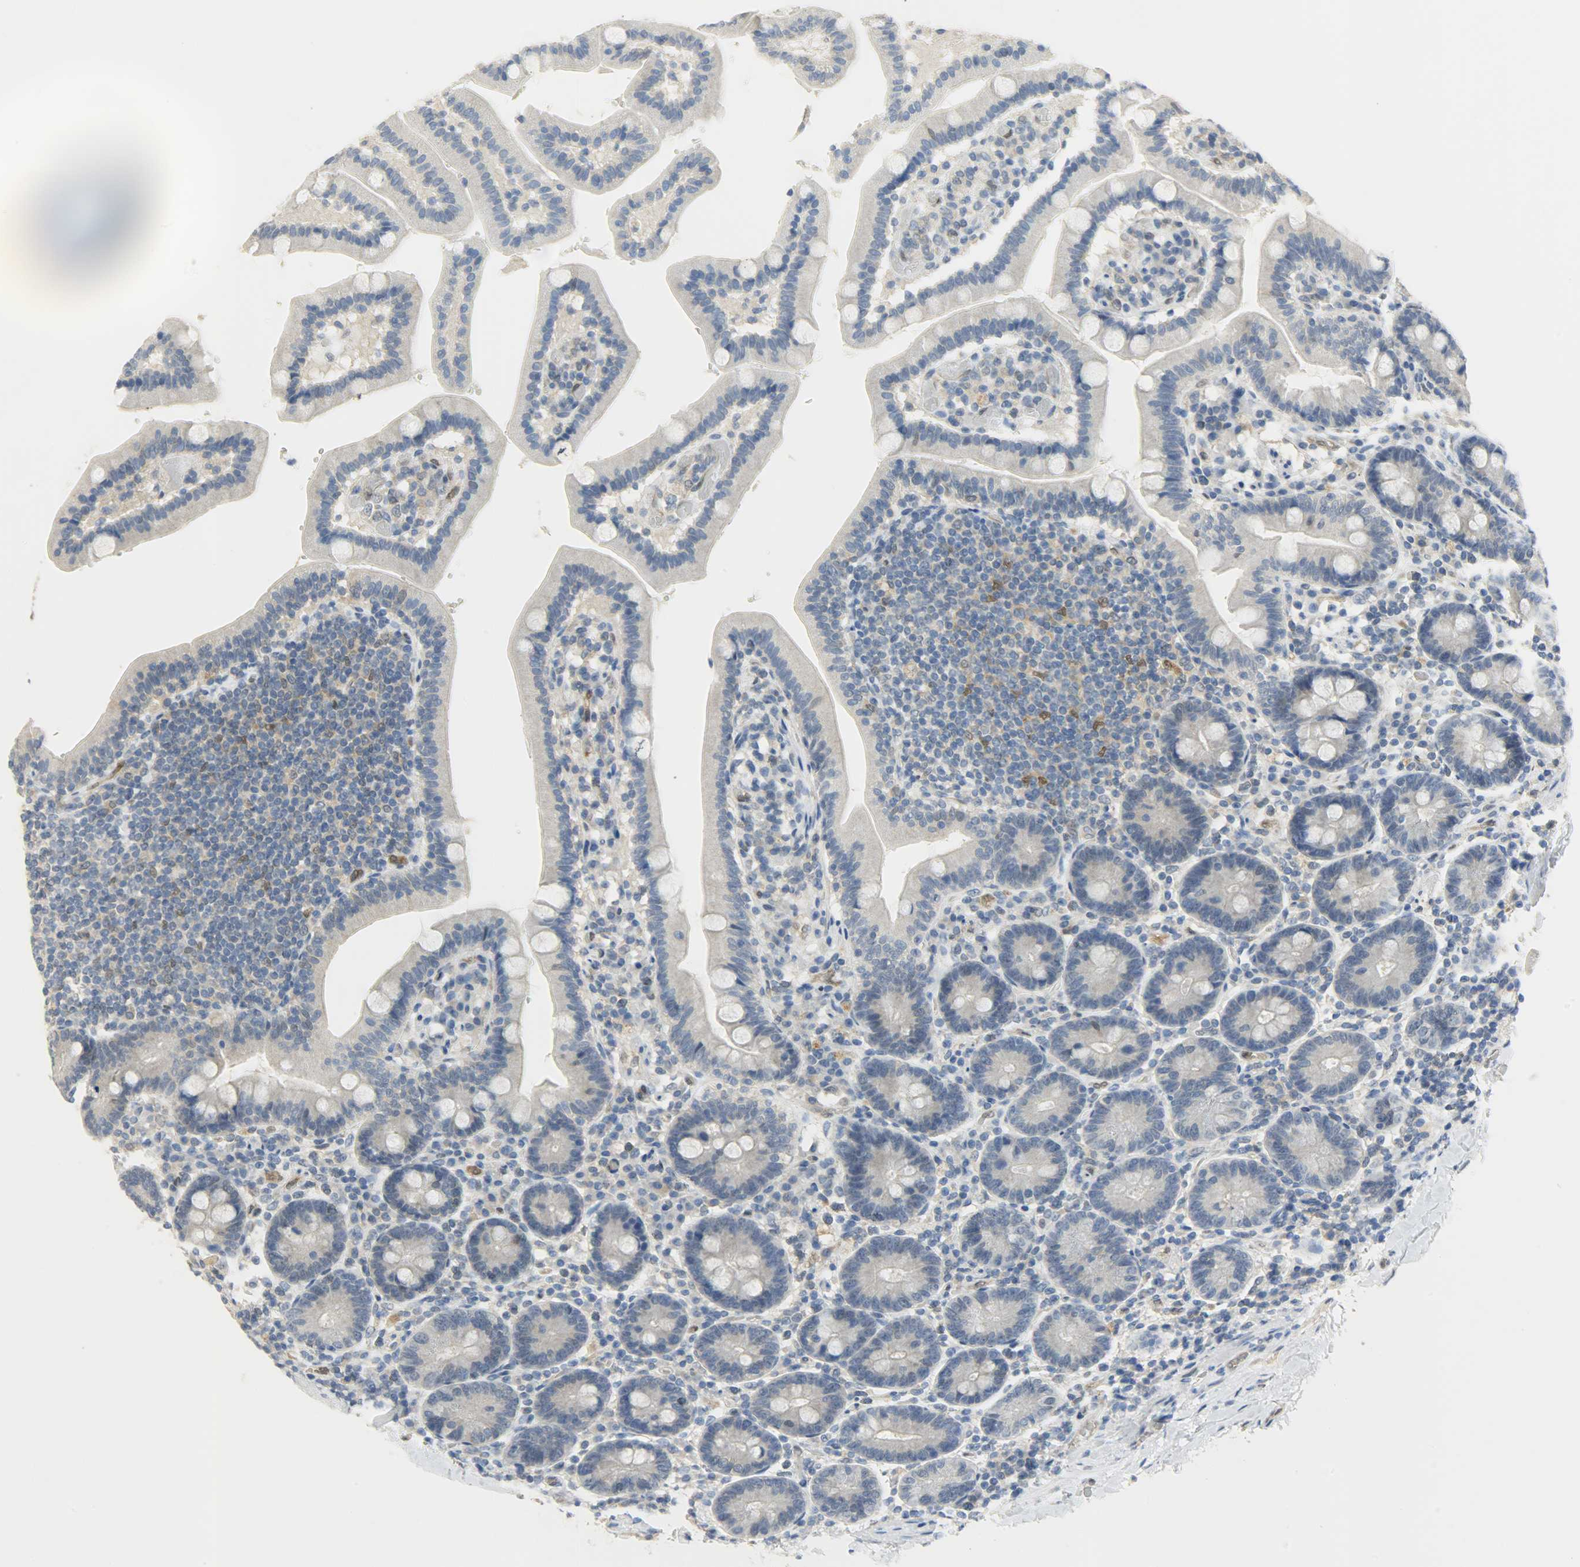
{"staining": {"intensity": "negative", "quantity": "none", "location": "none"}, "tissue": "duodenum", "cell_type": "Glandular cells", "image_type": "normal", "snomed": [{"axis": "morphology", "description": "Normal tissue, NOS"}, {"axis": "topography", "description": "Duodenum"}], "caption": "DAB (3,3'-diaminobenzidine) immunohistochemical staining of unremarkable human duodenum demonstrates no significant staining in glandular cells.", "gene": "FKBP1A", "patient": {"sex": "male", "age": 66}}